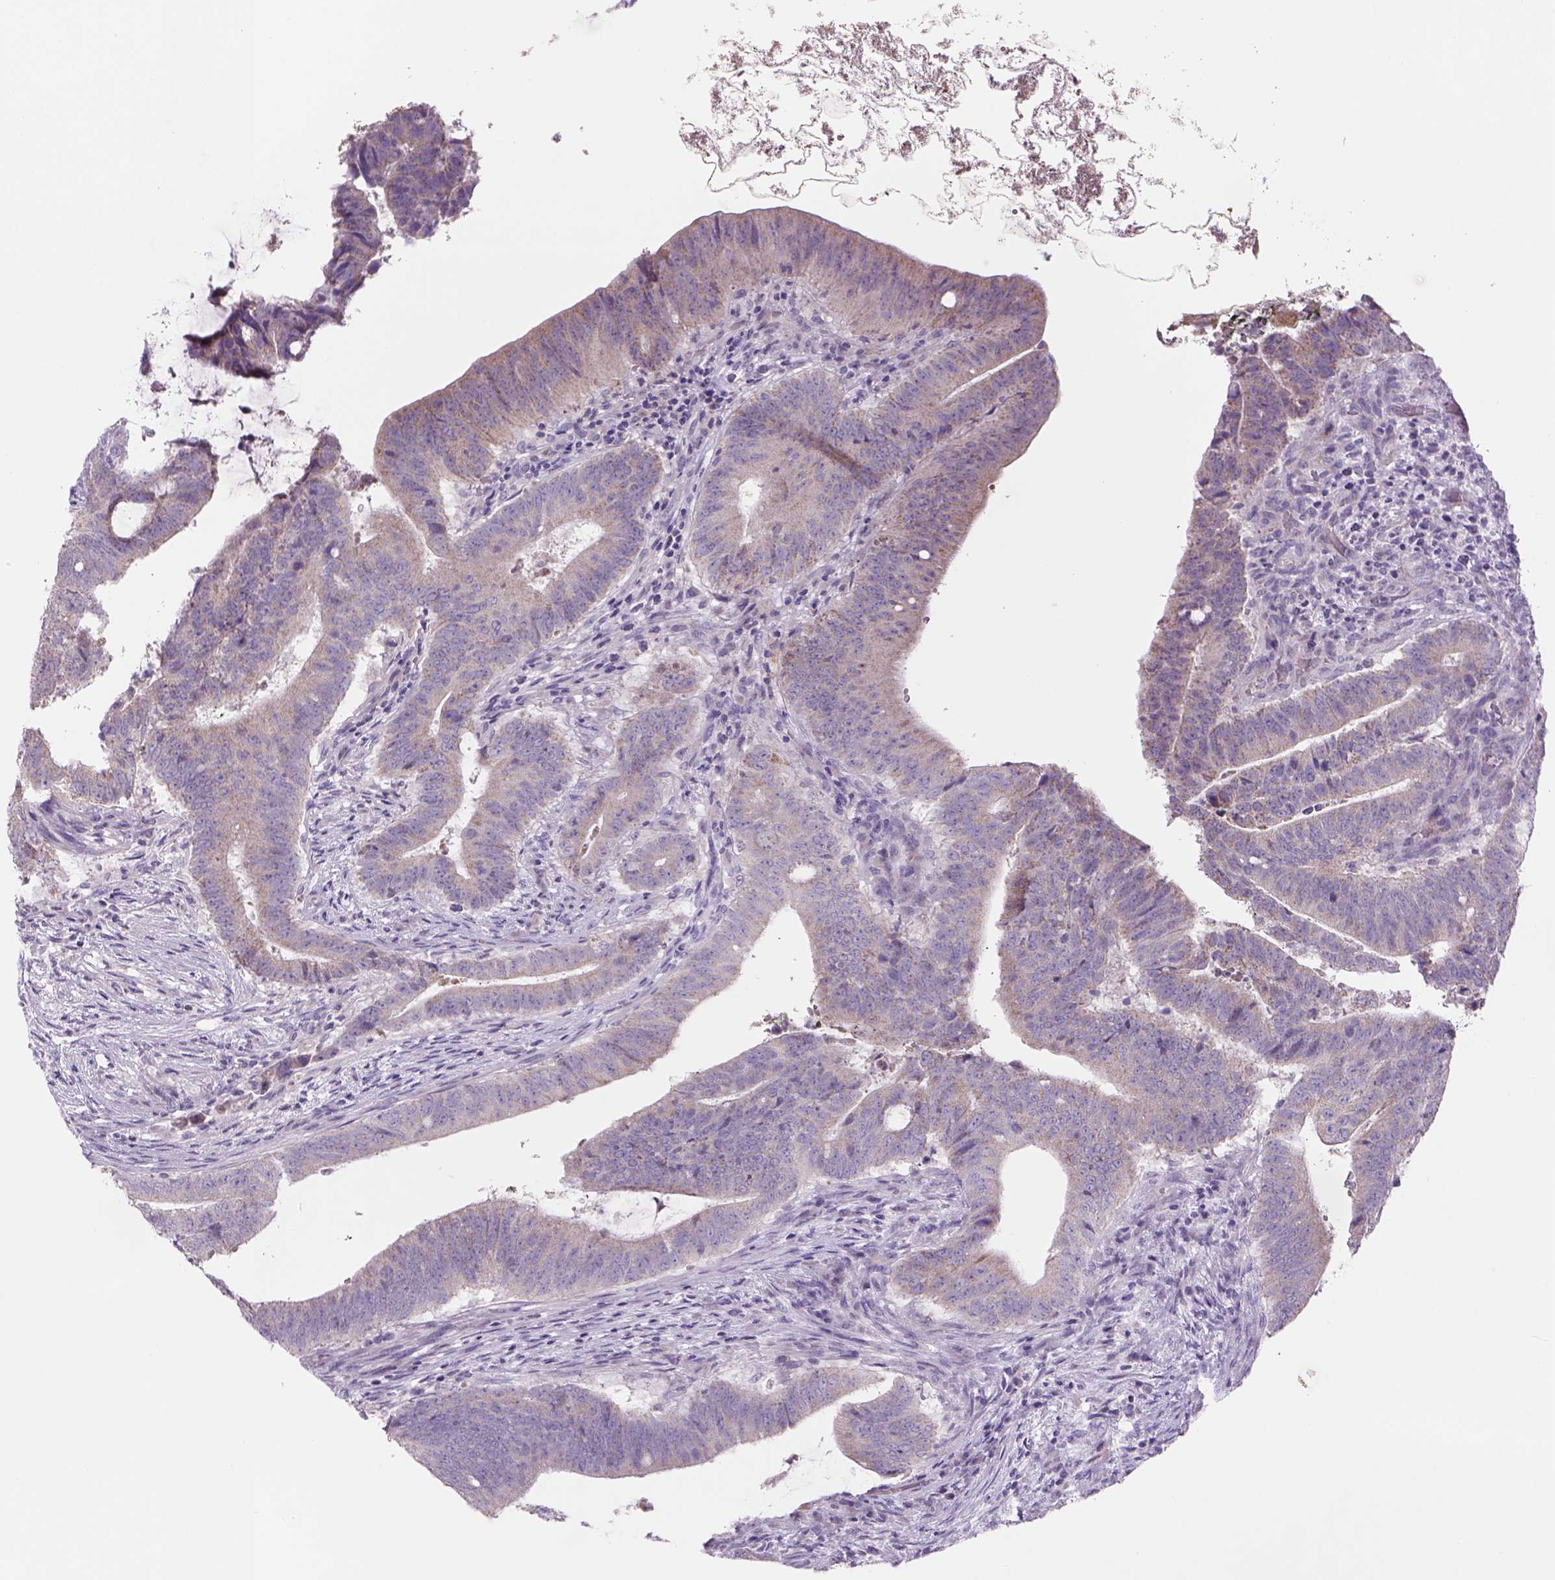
{"staining": {"intensity": "weak", "quantity": "<25%", "location": "cytoplasmic/membranous"}, "tissue": "colorectal cancer", "cell_type": "Tumor cells", "image_type": "cancer", "snomed": [{"axis": "morphology", "description": "Adenocarcinoma, NOS"}, {"axis": "topography", "description": "Colon"}], "caption": "The image exhibits no significant expression in tumor cells of colorectal cancer (adenocarcinoma).", "gene": "ADGRV1", "patient": {"sex": "female", "age": 43}}